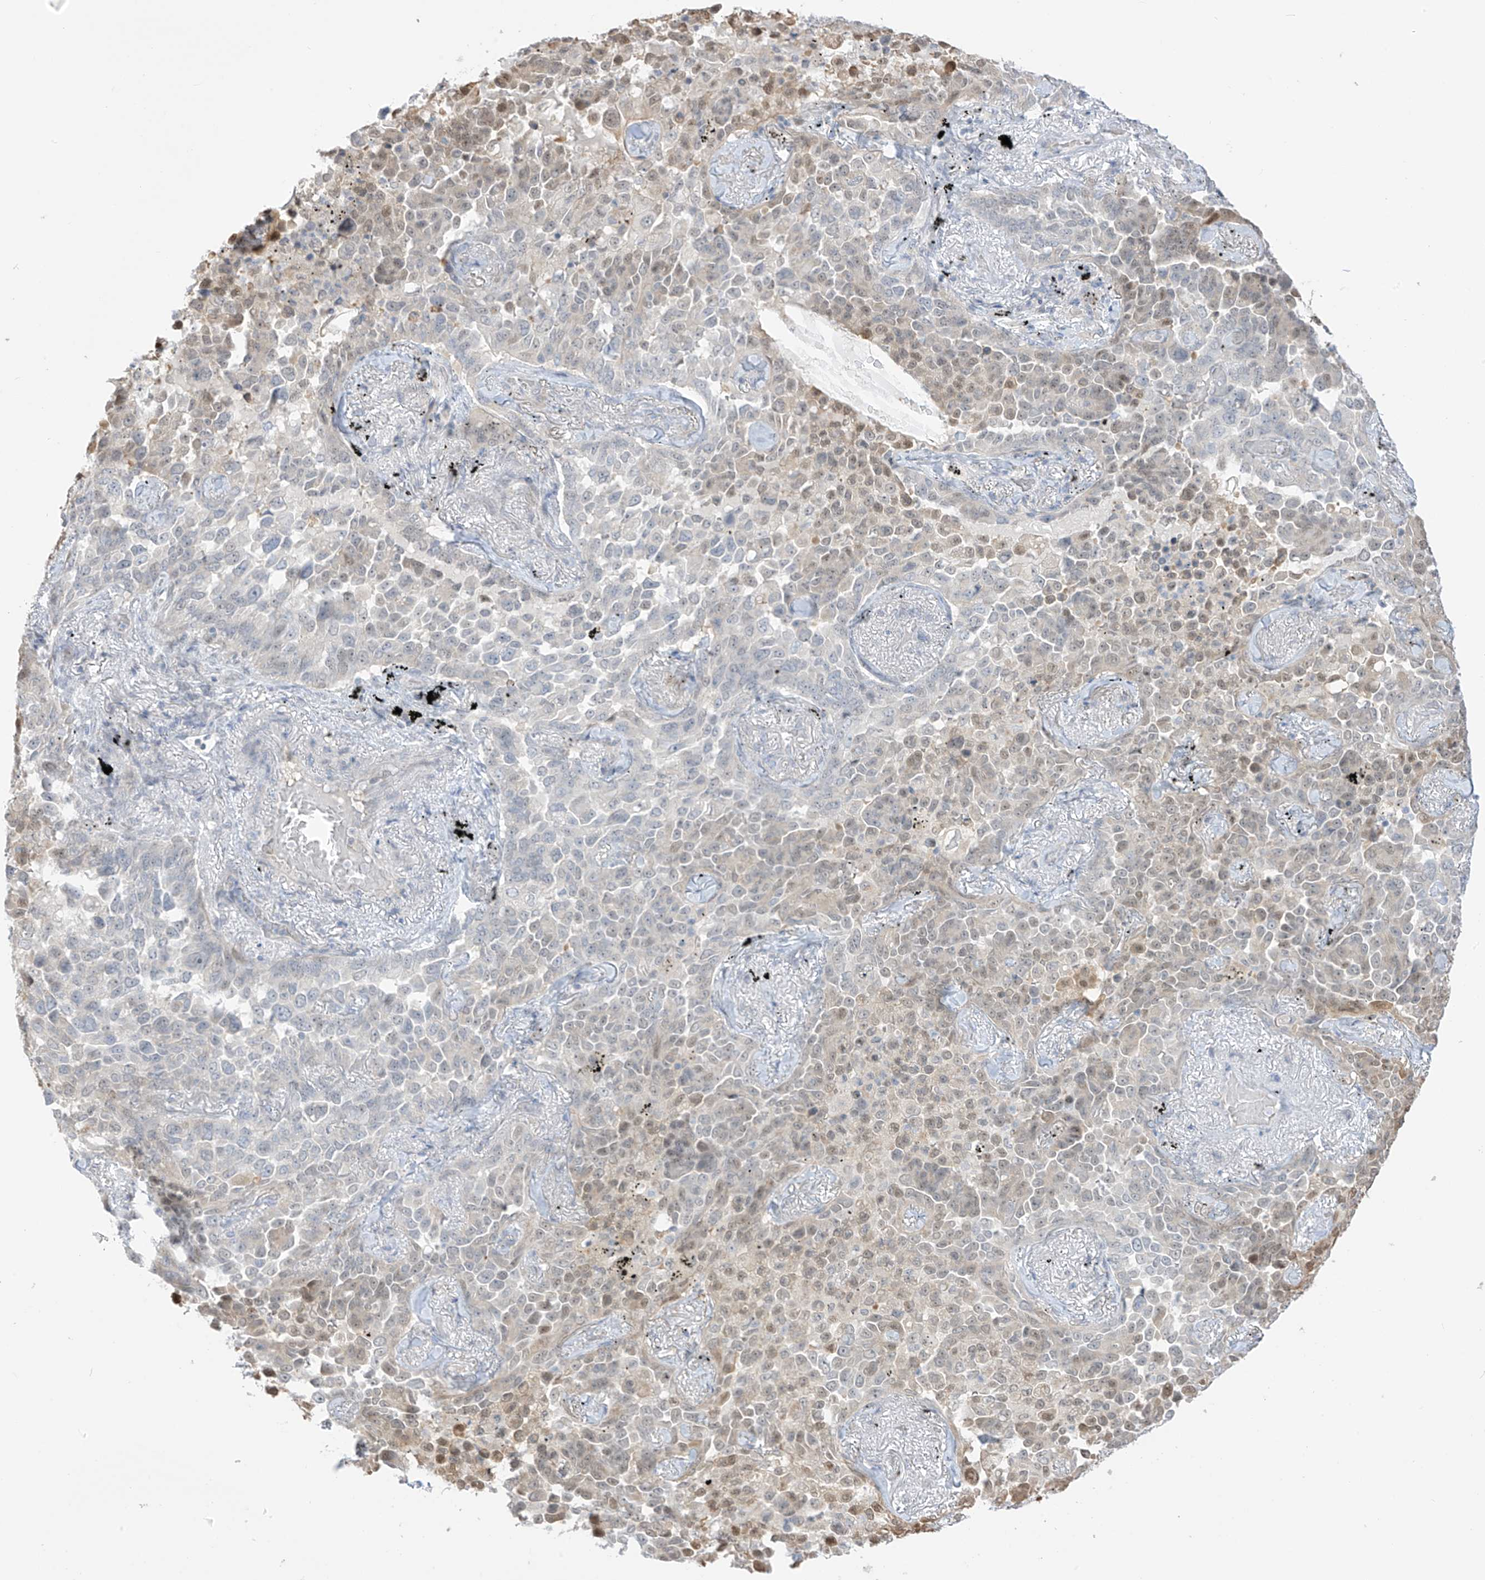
{"staining": {"intensity": "weak", "quantity": "<25%", "location": "cytoplasmic/membranous,nuclear"}, "tissue": "lung cancer", "cell_type": "Tumor cells", "image_type": "cancer", "snomed": [{"axis": "morphology", "description": "Adenocarcinoma, NOS"}, {"axis": "topography", "description": "Lung"}], "caption": "Tumor cells are negative for brown protein staining in lung cancer.", "gene": "ASPRV1", "patient": {"sex": "female", "age": 67}}